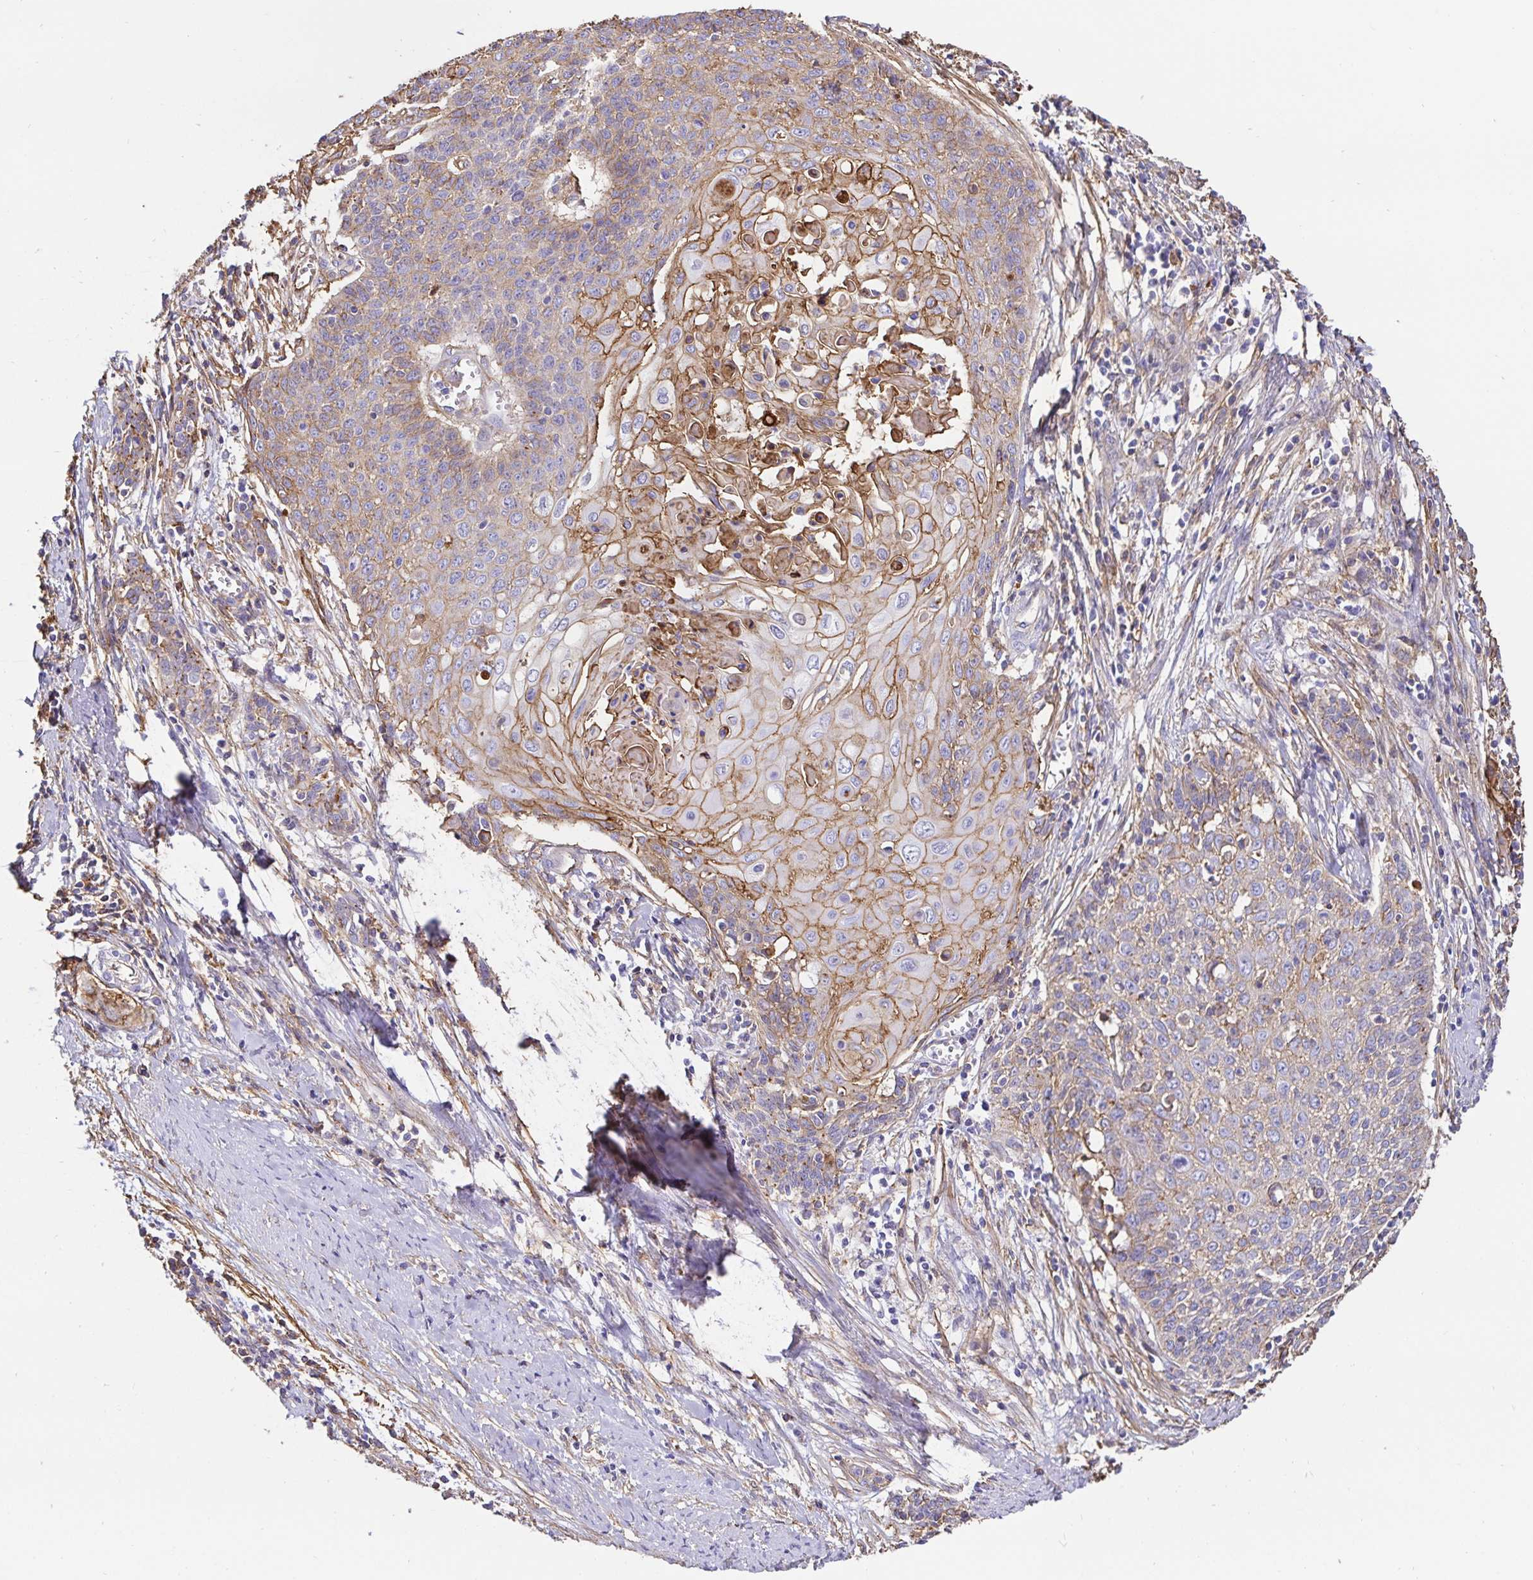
{"staining": {"intensity": "moderate", "quantity": "25%-75%", "location": "cytoplasmic/membranous"}, "tissue": "cervical cancer", "cell_type": "Tumor cells", "image_type": "cancer", "snomed": [{"axis": "morphology", "description": "Squamous cell carcinoma, NOS"}, {"axis": "topography", "description": "Cervix"}], "caption": "Immunohistochemical staining of human cervical cancer demonstrates medium levels of moderate cytoplasmic/membranous expression in approximately 25%-75% of tumor cells.", "gene": "ANXA2", "patient": {"sex": "female", "age": 39}}